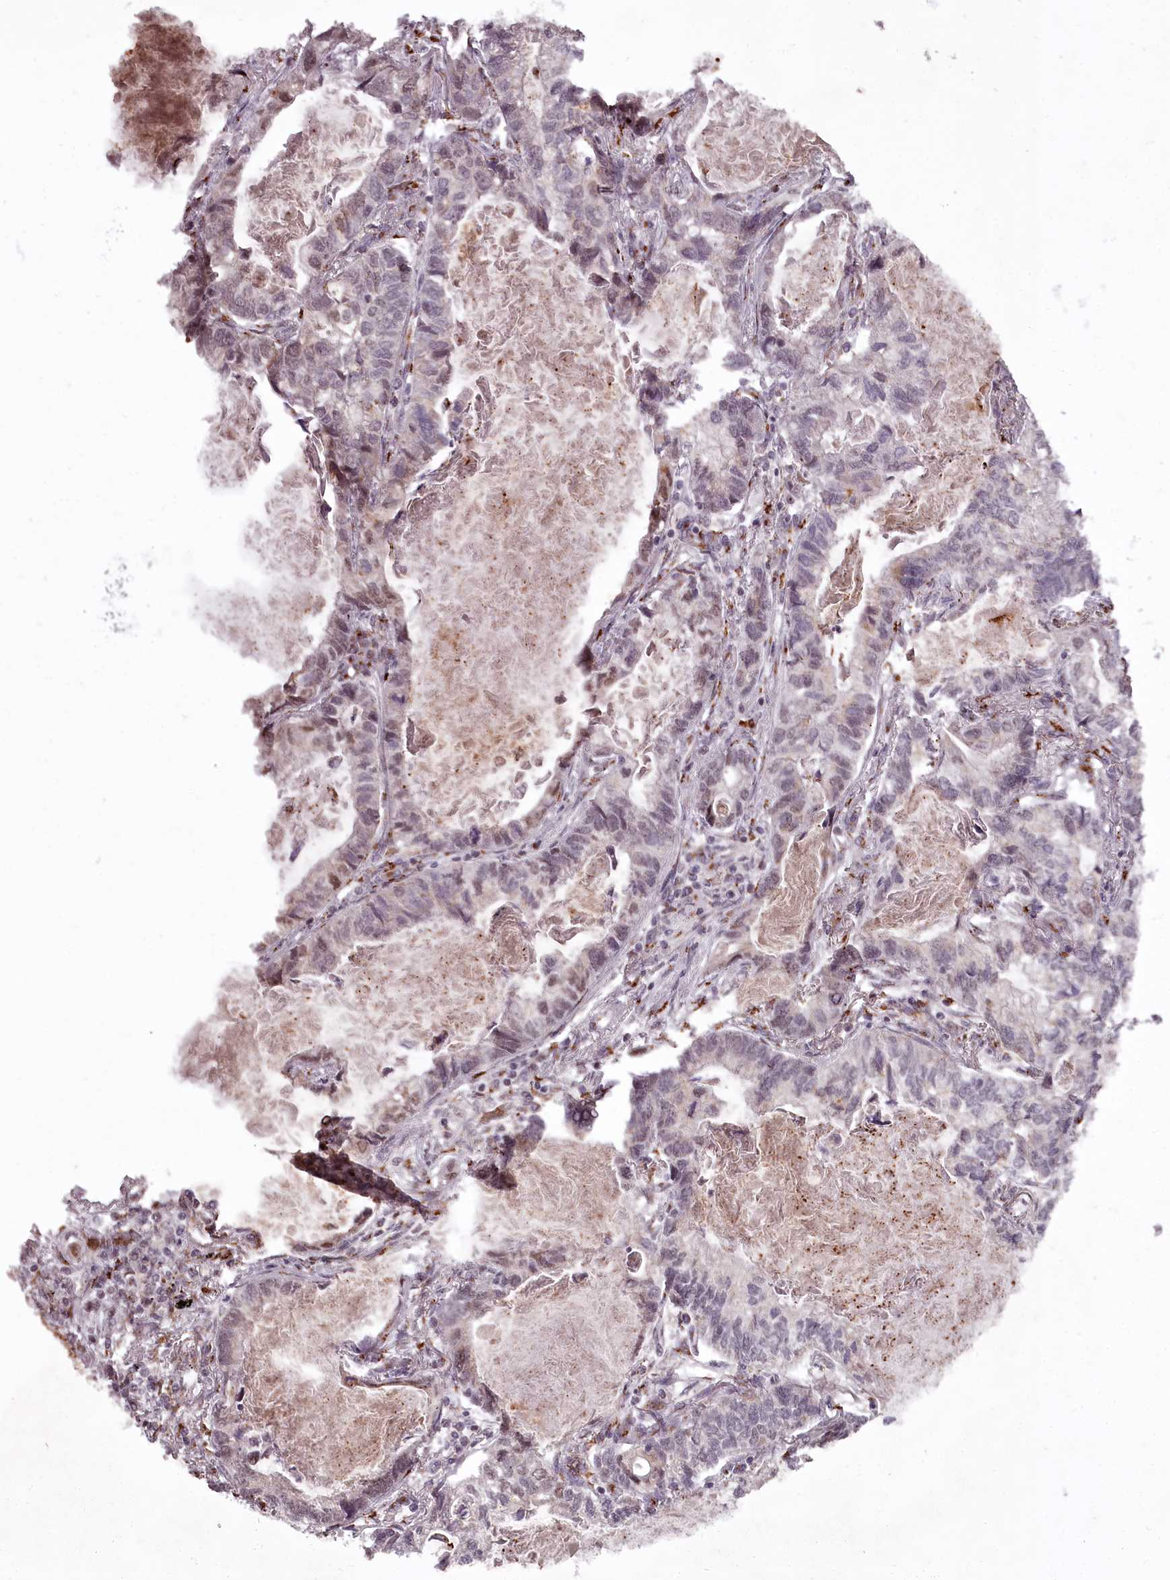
{"staining": {"intensity": "moderate", "quantity": "<25%", "location": "nuclear"}, "tissue": "lung cancer", "cell_type": "Tumor cells", "image_type": "cancer", "snomed": [{"axis": "morphology", "description": "Adenocarcinoma, NOS"}, {"axis": "topography", "description": "Lung"}], "caption": "Approximately <25% of tumor cells in adenocarcinoma (lung) demonstrate moderate nuclear protein staining as visualized by brown immunohistochemical staining.", "gene": "CEP83", "patient": {"sex": "male", "age": 67}}